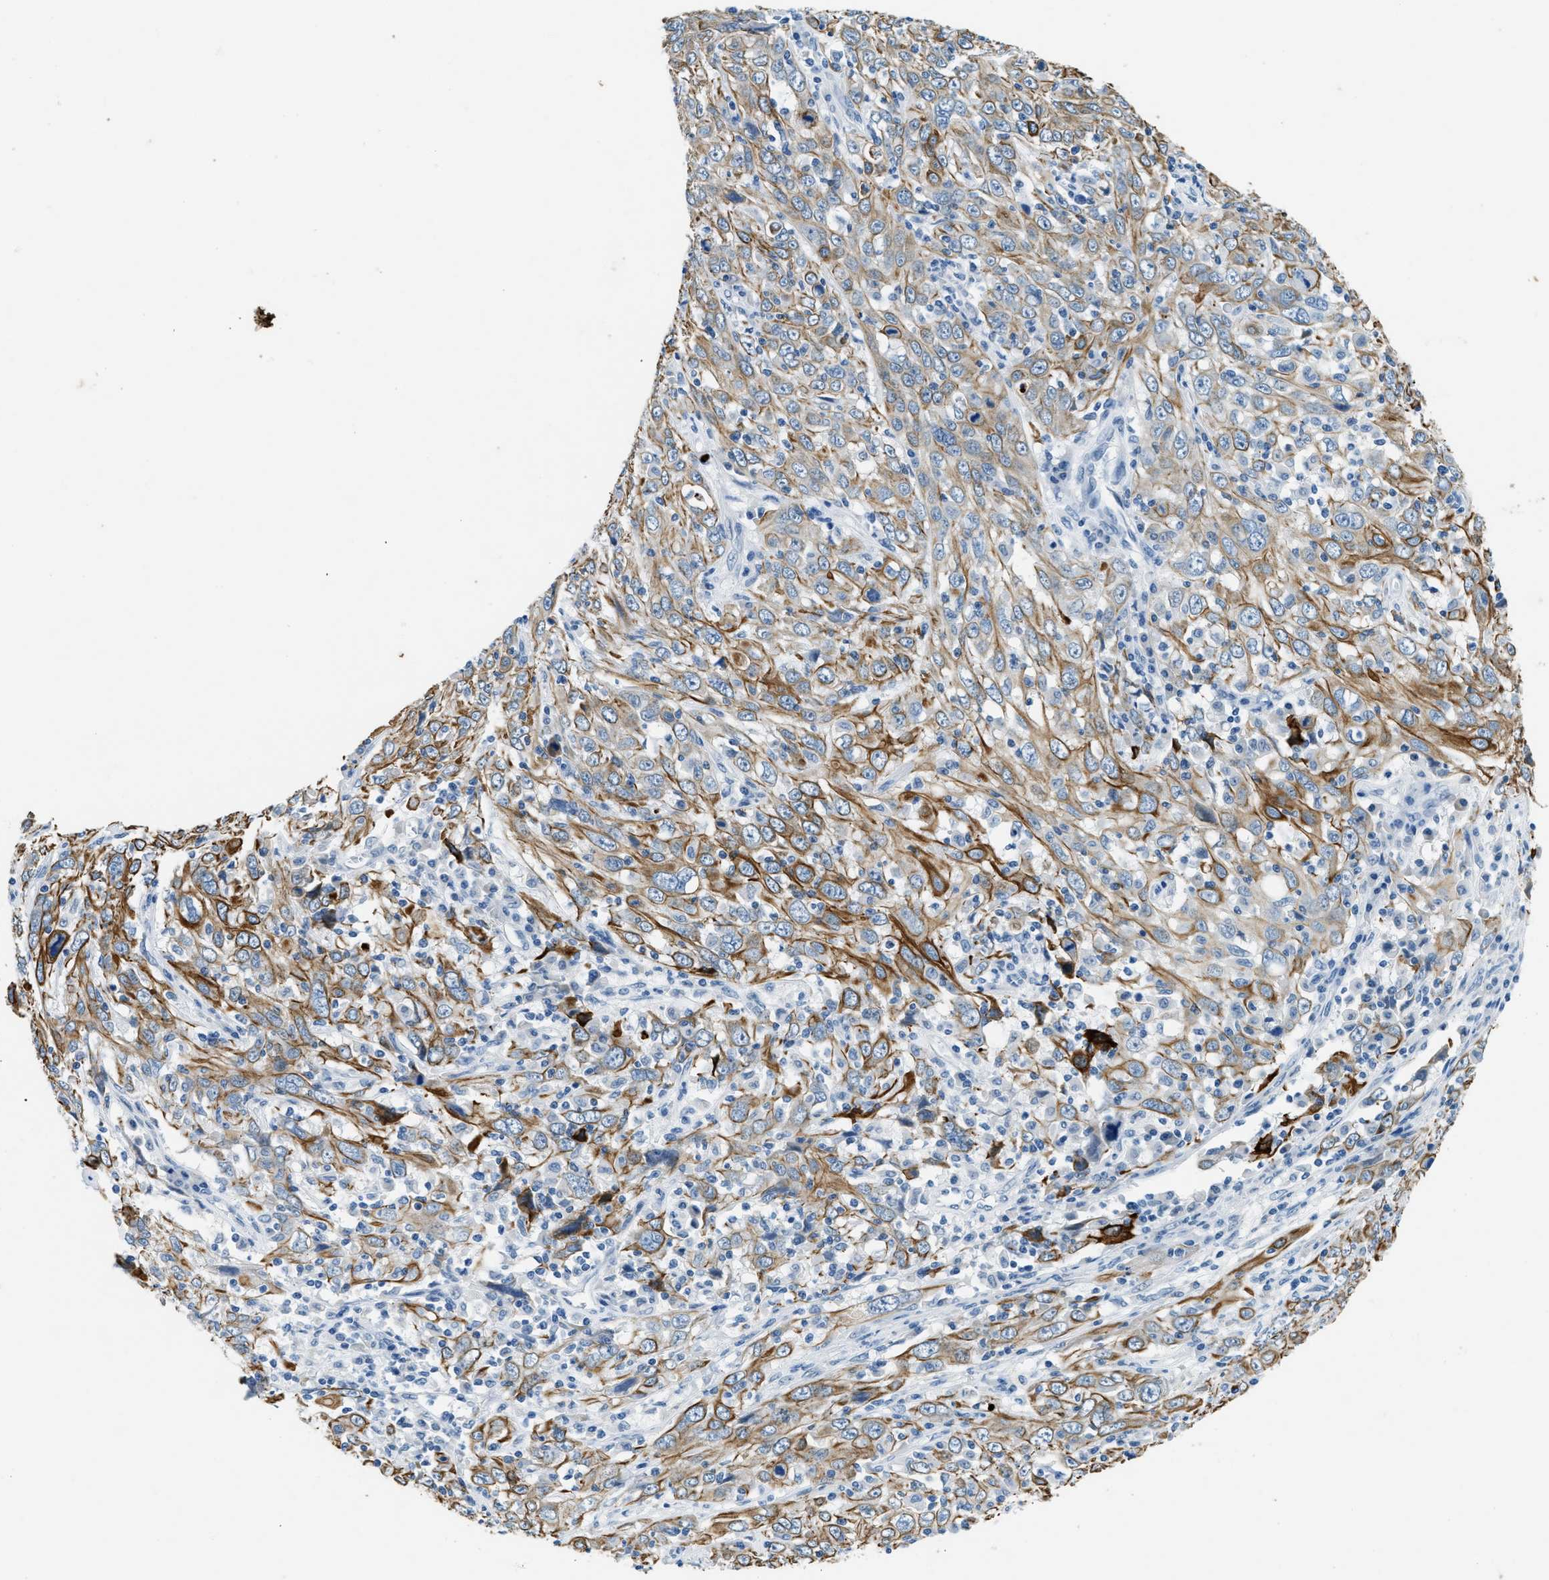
{"staining": {"intensity": "moderate", "quantity": ">75%", "location": "cytoplasmic/membranous"}, "tissue": "cervical cancer", "cell_type": "Tumor cells", "image_type": "cancer", "snomed": [{"axis": "morphology", "description": "Squamous cell carcinoma, NOS"}, {"axis": "topography", "description": "Cervix"}], "caption": "Protein analysis of cervical squamous cell carcinoma tissue displays moderate cytoplasmic/membranous positivity in approximately >75% of tumor cells.", "gene": "CFAP20", "patient": {"sex": "female", "age": 46}}